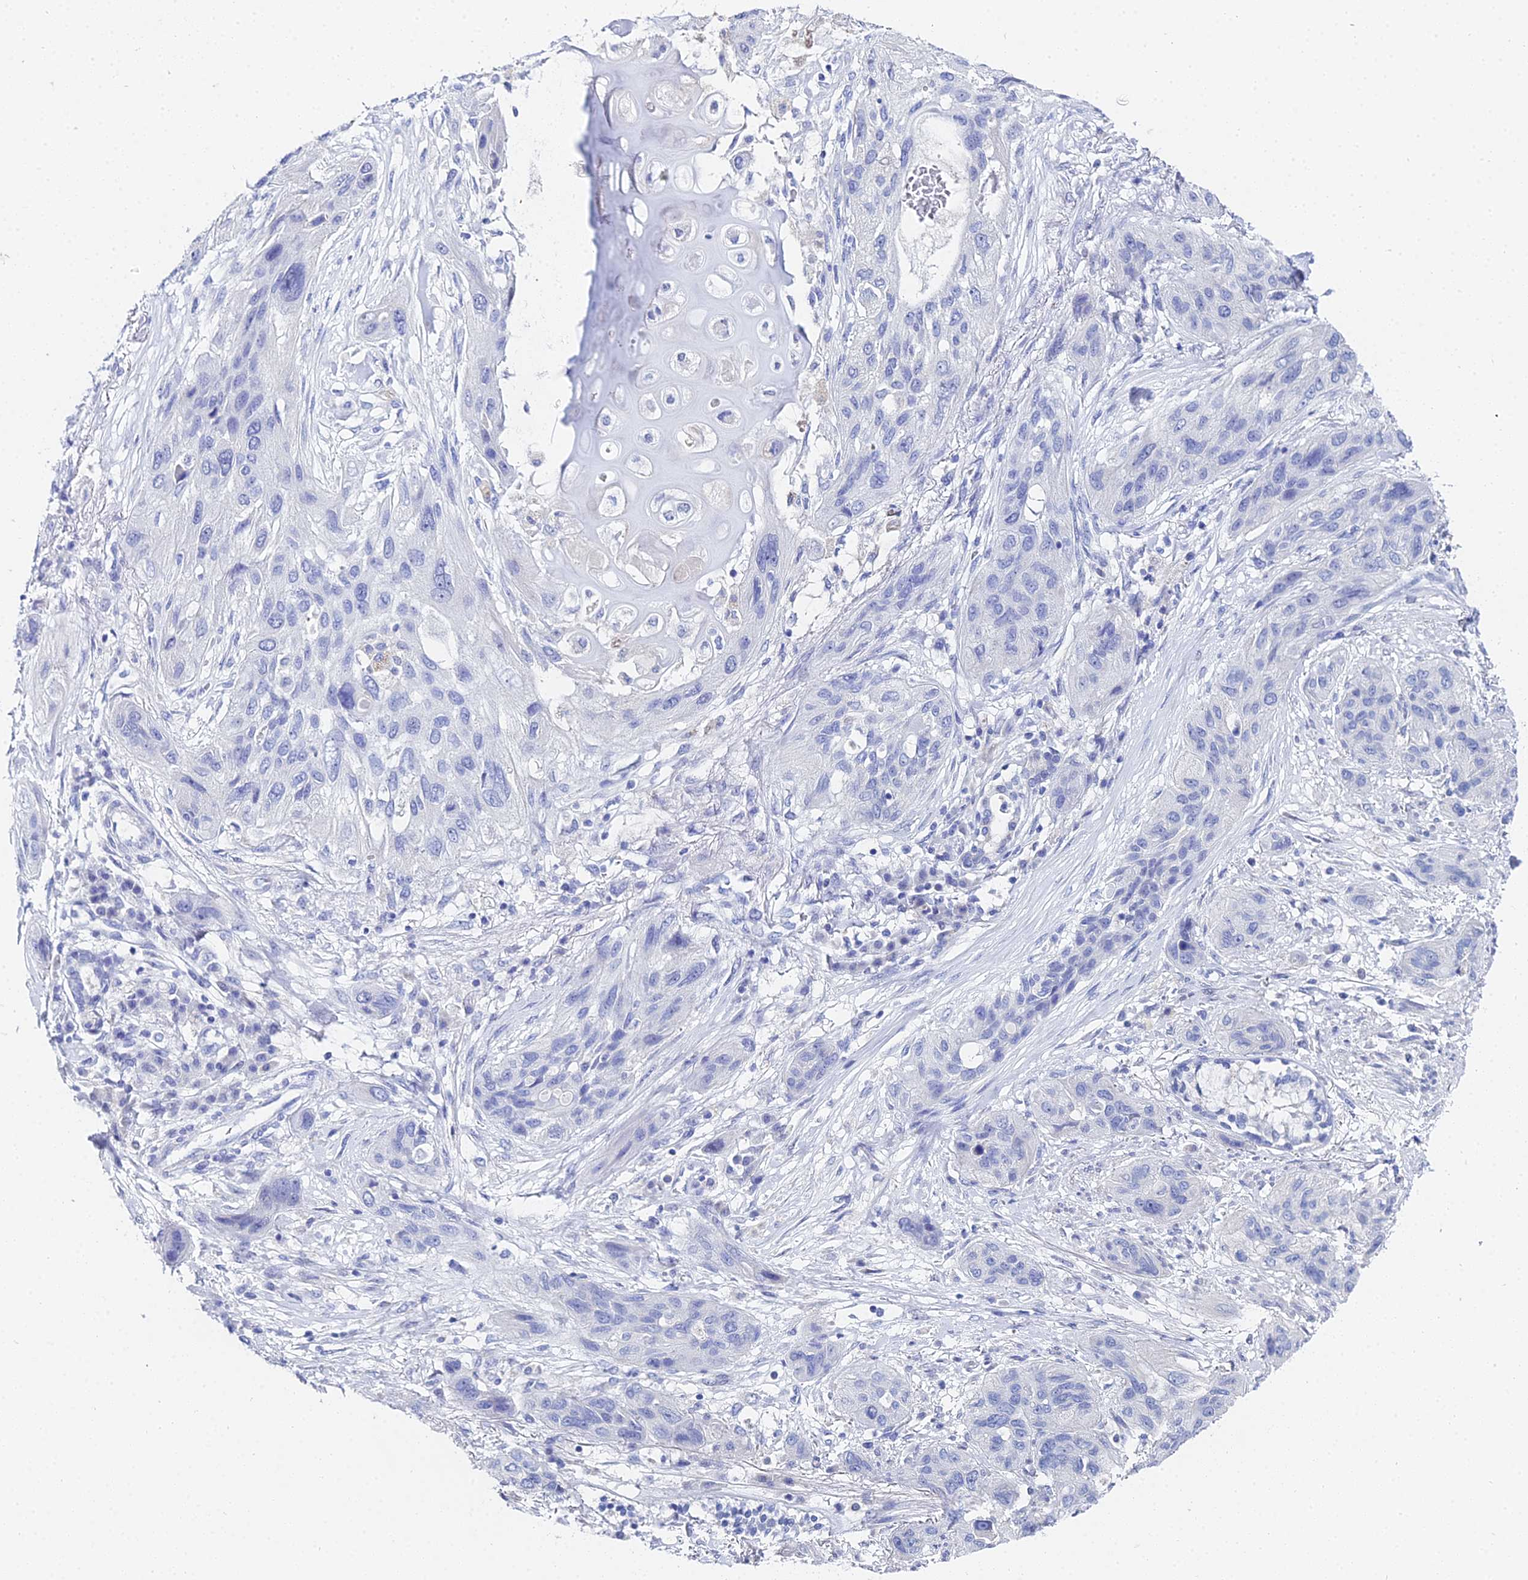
{"staining": {"intensity": "negative", "quantity": "none", "location": "none"}, "tissue": "lung cancer", "cell_type": "Tumor cells", "image_type": "cancer", "snomed": [{"axis": "morphology", "description": "Squamous cell carcinoma, NOS"}, {"axis": "topography", "description": "Lung"}], "caption": "Immunohistochemical staining of lung cancer (squamous cell carcinoma) reveals no significant staining in tumor cells.", "gene": "OCM", "patient": {"sex": "female", "age": 70}}